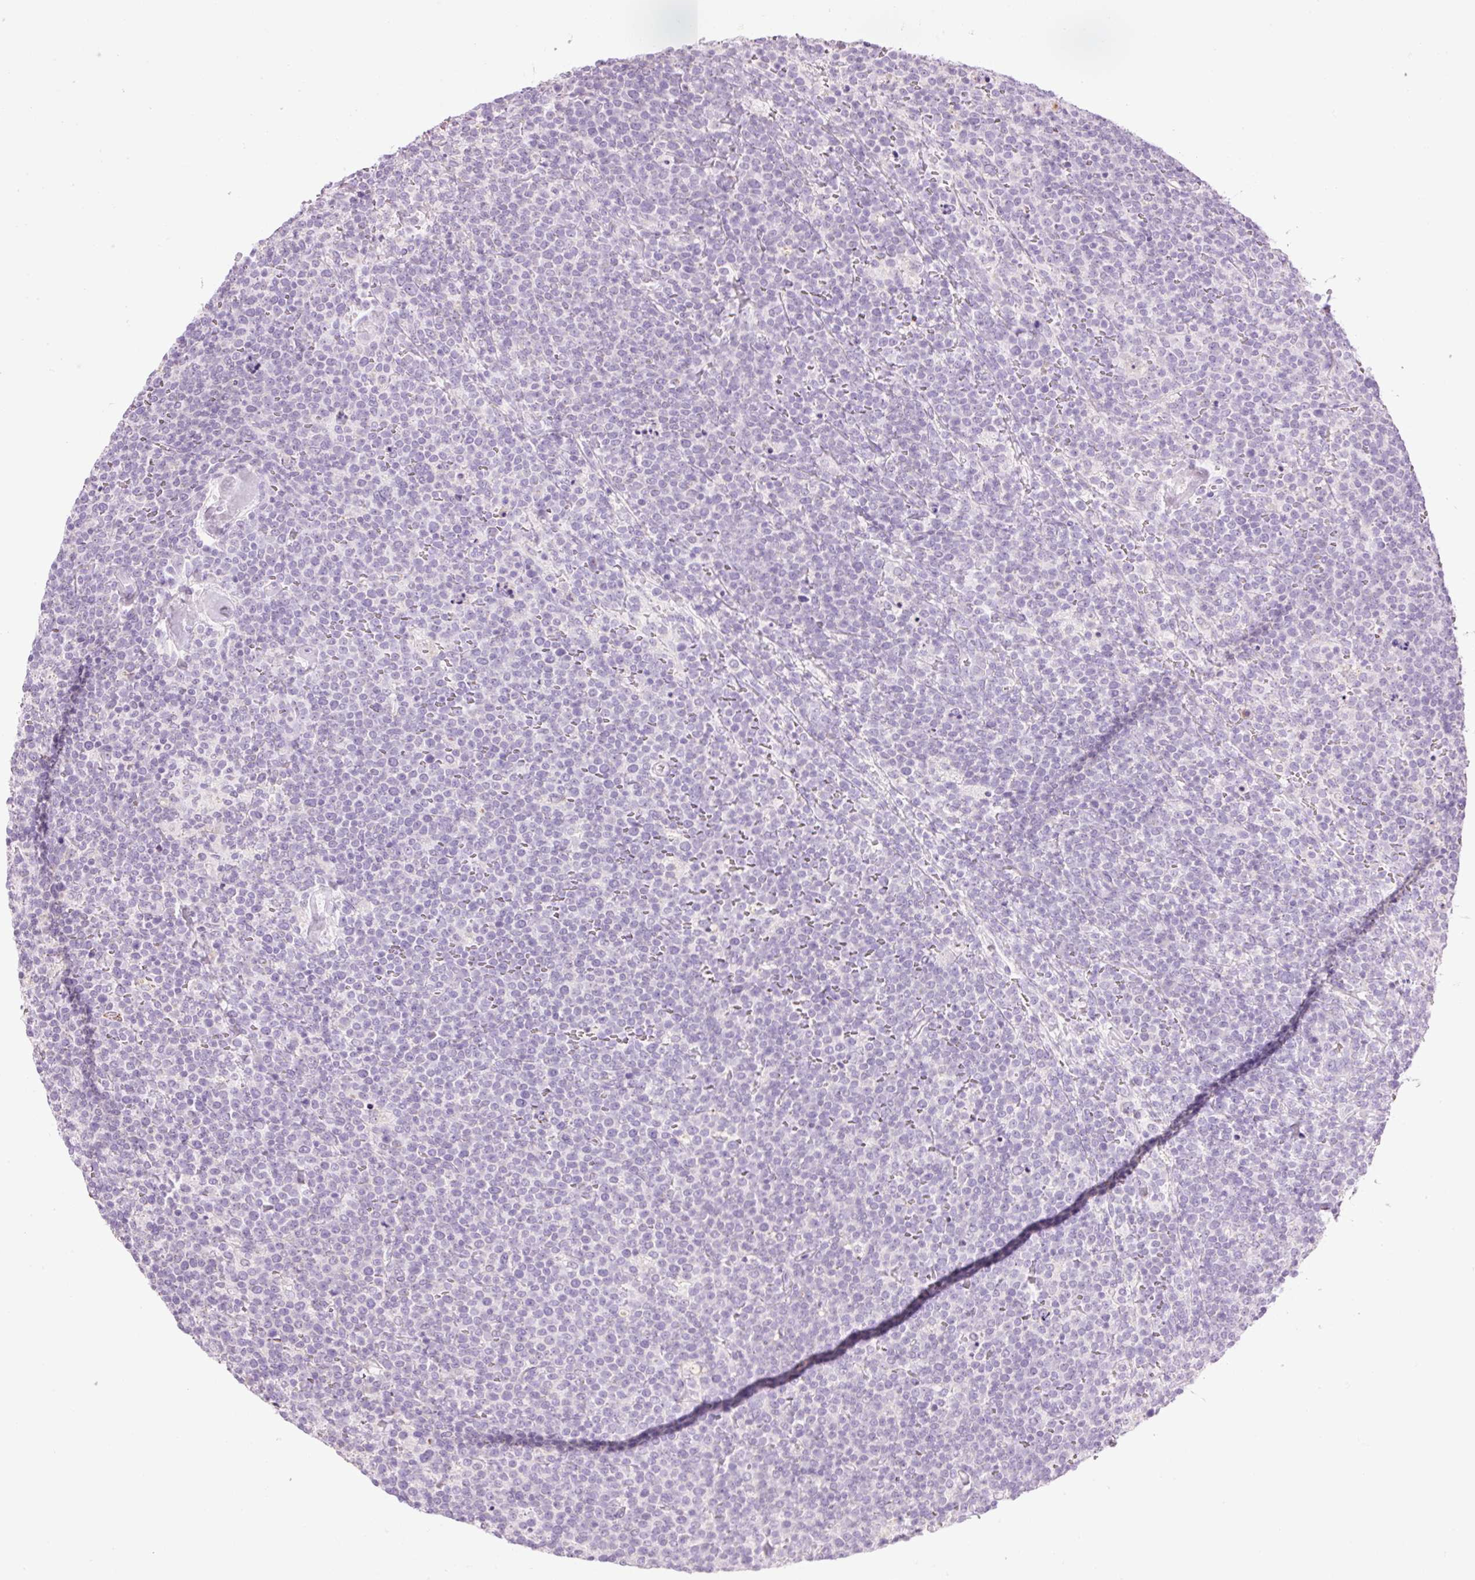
{"staining": {"intensity": "negative", "quantity": "none", "location": "none"}, "tissue": "lymphoma", "cell_type": "Tumor cells", "image_type": "cancer", "snomed": [{"axis": "morphology", "description": "Malignant lymphoma, non-Hodgkin's type, High grade"}, {"axis": "topography", "description": "Lymph node"}], "caption": "Immunohistochemistry (IHC) of human malignant lymphoma, non-Hodgkin's type (high-grade) exhibits no expression in tumor cells.", "gene": "CARD16", "patient": {"sex": "male", "age": 61}}